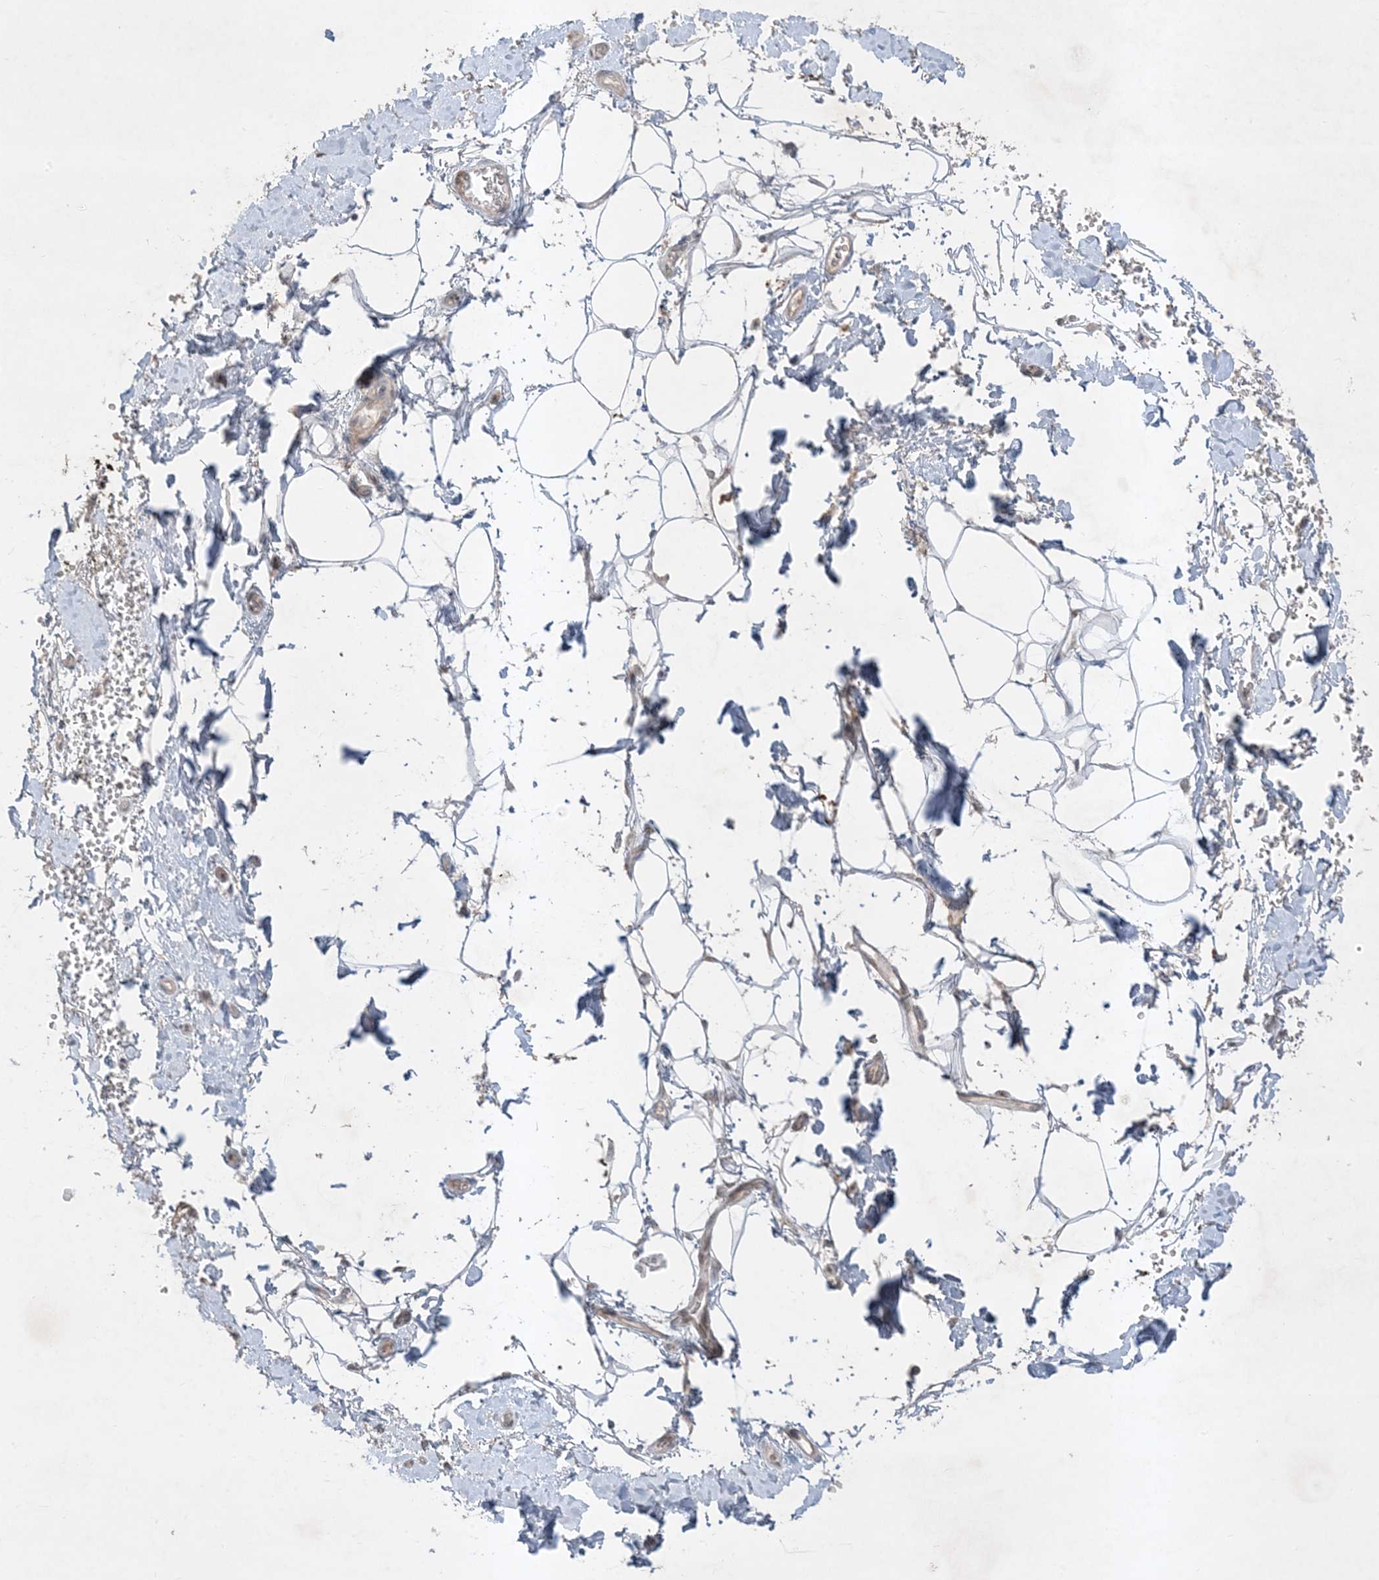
{"staining": {"intensity": "negative", "quantity": "none", "location": "none"}, "tissue": "adipose tissue", "cell_type": "Adipocytes", "image_type": "normal", "snomed": [{"axis": "morphology", "description": "Normal tissue, NOS"}, {"axis": "morphology", "description": "Adenocarcinoma, NOS"}, {"axis": "topography", "description": "Pancreas"}, {"axis": "topography", "description": "Peripheral nerve tissue"}], "caption": "This is an IHC histopathology image of benign adipose tissue. There is no staining in adipocytes.", "gene": "FNDC1", "patient": {"sex": "male", "age": 59}}